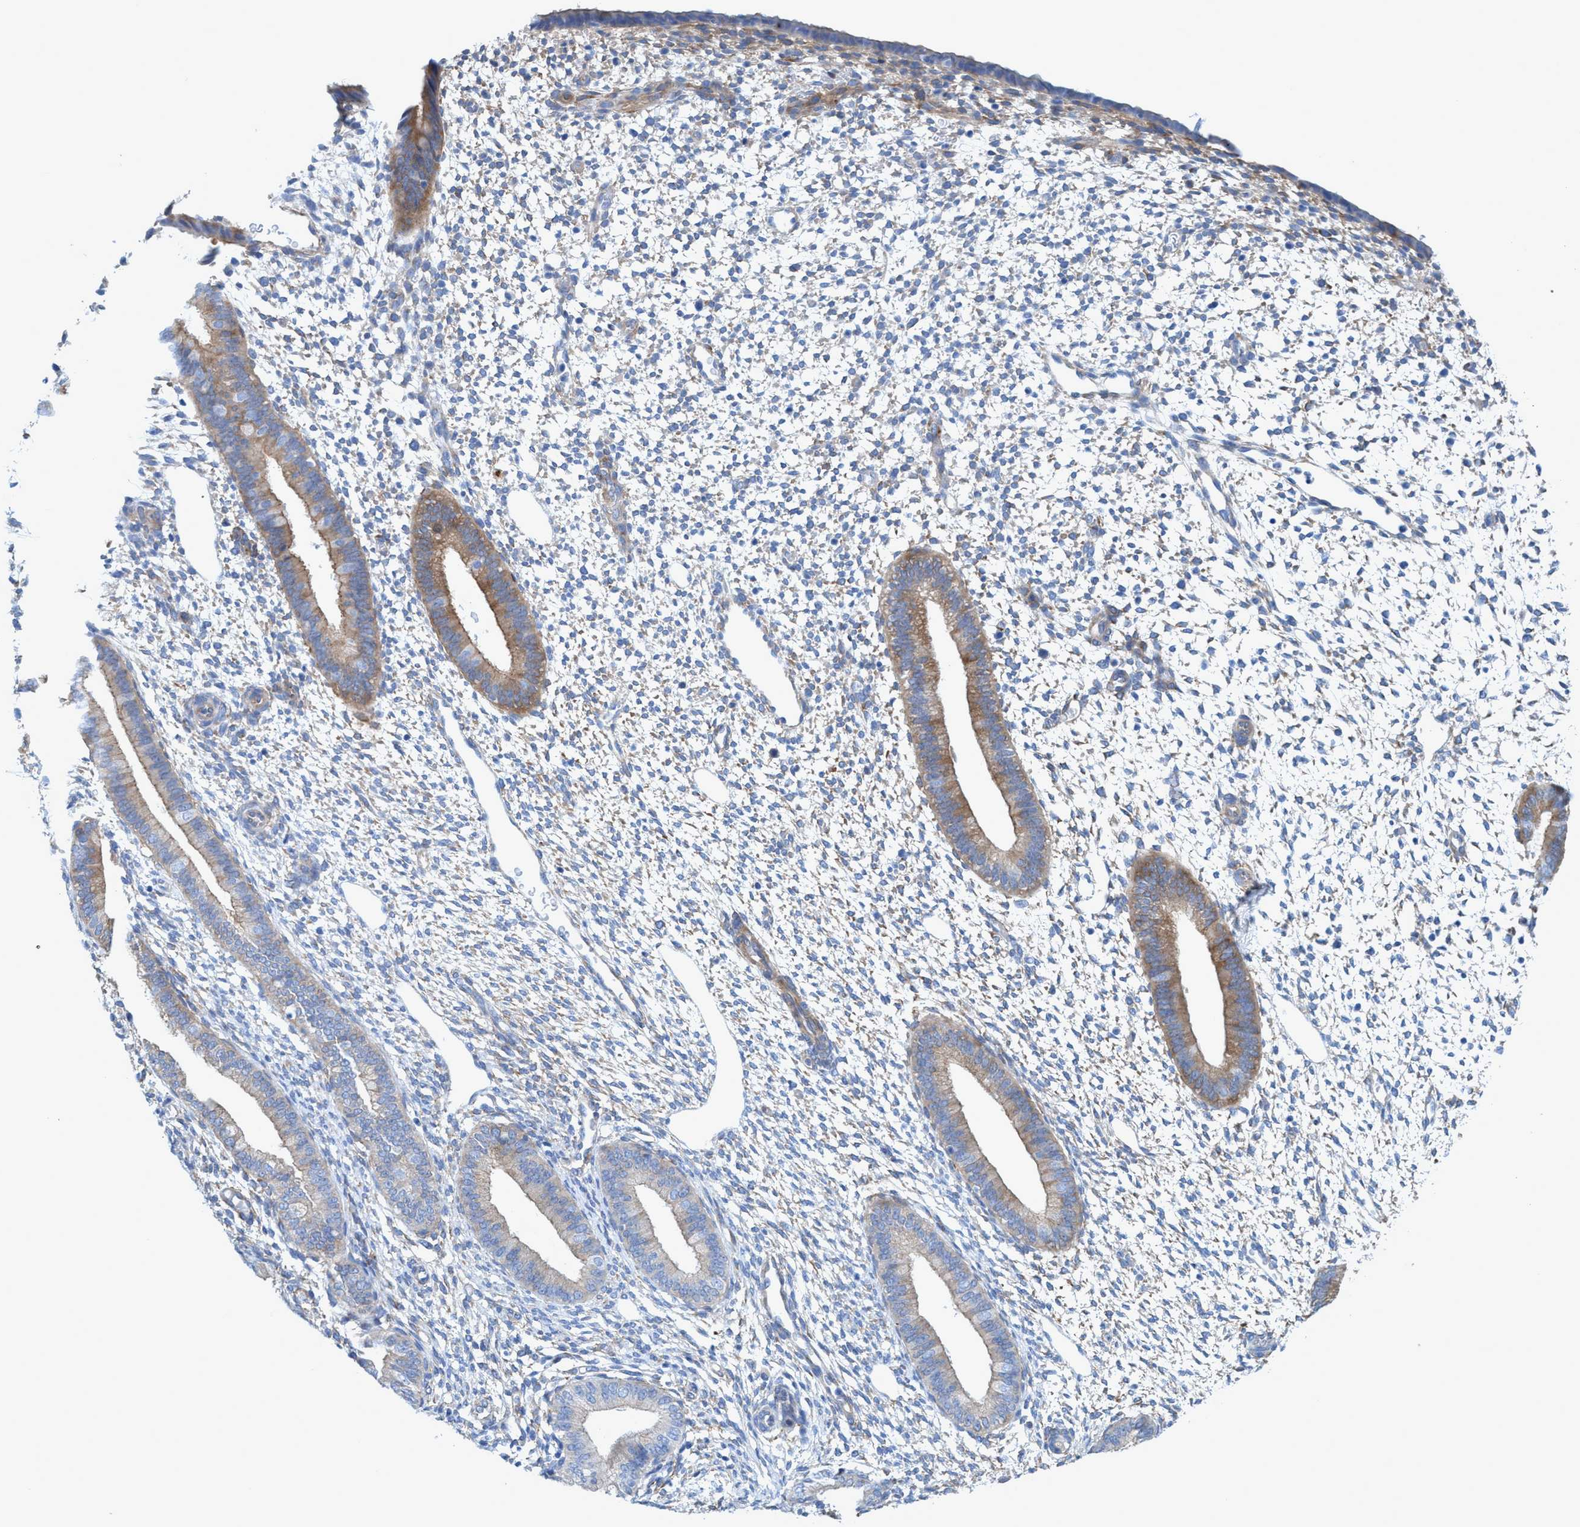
{"staining": {"intensity": "weak", "quantity": "<25%", "location": "cytoplasmic/membranous"}, "tissue": "endometrium", "cell_type": "Cells in endometrial stroma", "image_type": "normal", "snomed": [{"axis": "morphology", "description": "Normal tissue, NOS"}, {"axis": "topography", "description": "Endometrium"}], "caption": "IHC of normal endometrium reveals no staining in cells in endometrial stroma.", "gene": "GULP1", "patient": {"sex": "female", "age": 46}}